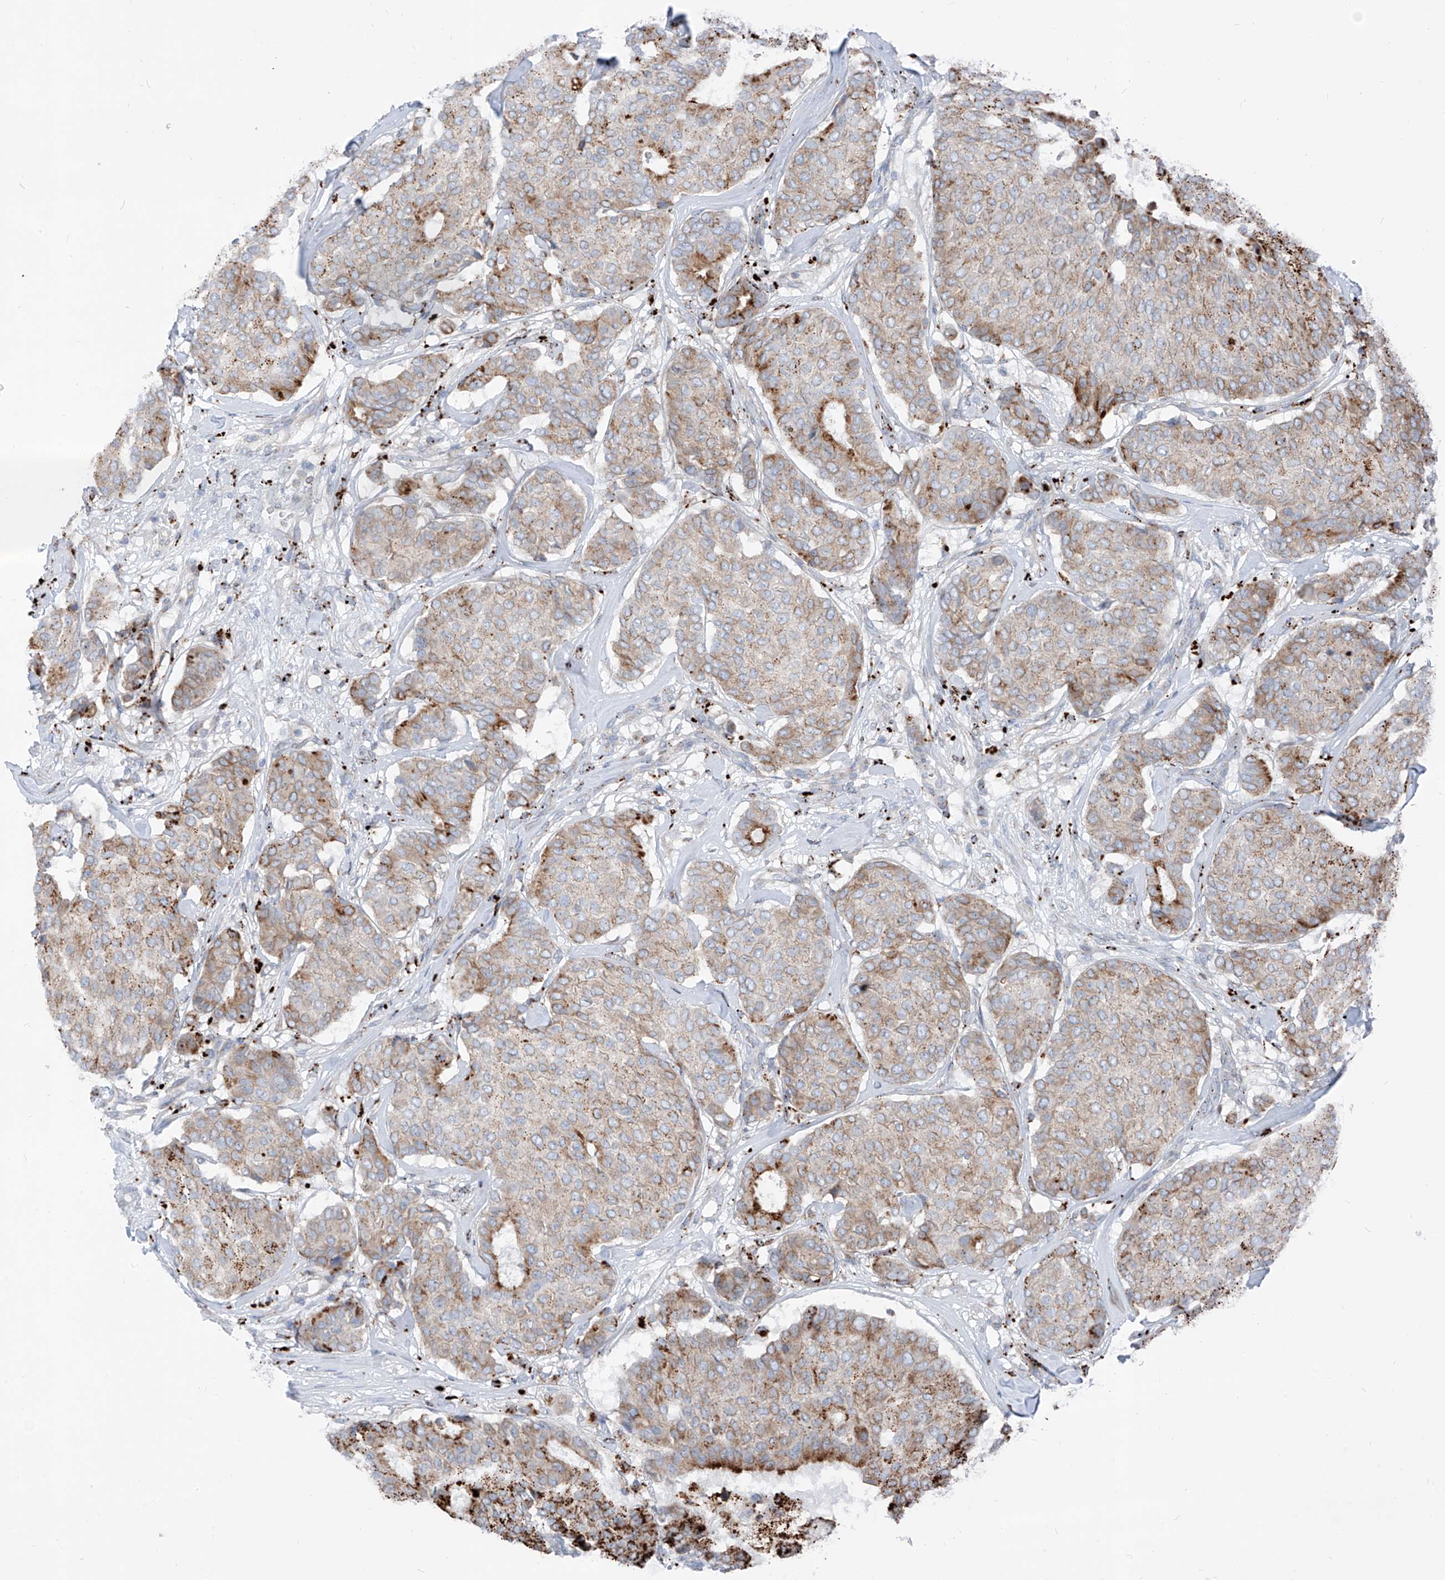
{"staining": {"intensity": "moderate", "quantity": ">75%", "location": "cytoplasmic/membranous"}, "tissue": "breast cancer", "cell_type": "Tumor cells", "image_type": "cancer", "snomed": [{"axis": "morphology", "description": "Duct carcinoma"}, {"axis": "topography", "description": "Breast"}], "caption": "Breast cancer (invasive ductal carcinoma) stained for a protein (brown) demonstrates moderate cytoplasmic/membranous positive expression in about >75% of tumor cells.", "gene": "GPR137C", "patient": {"sex": "female", "age": 75}}